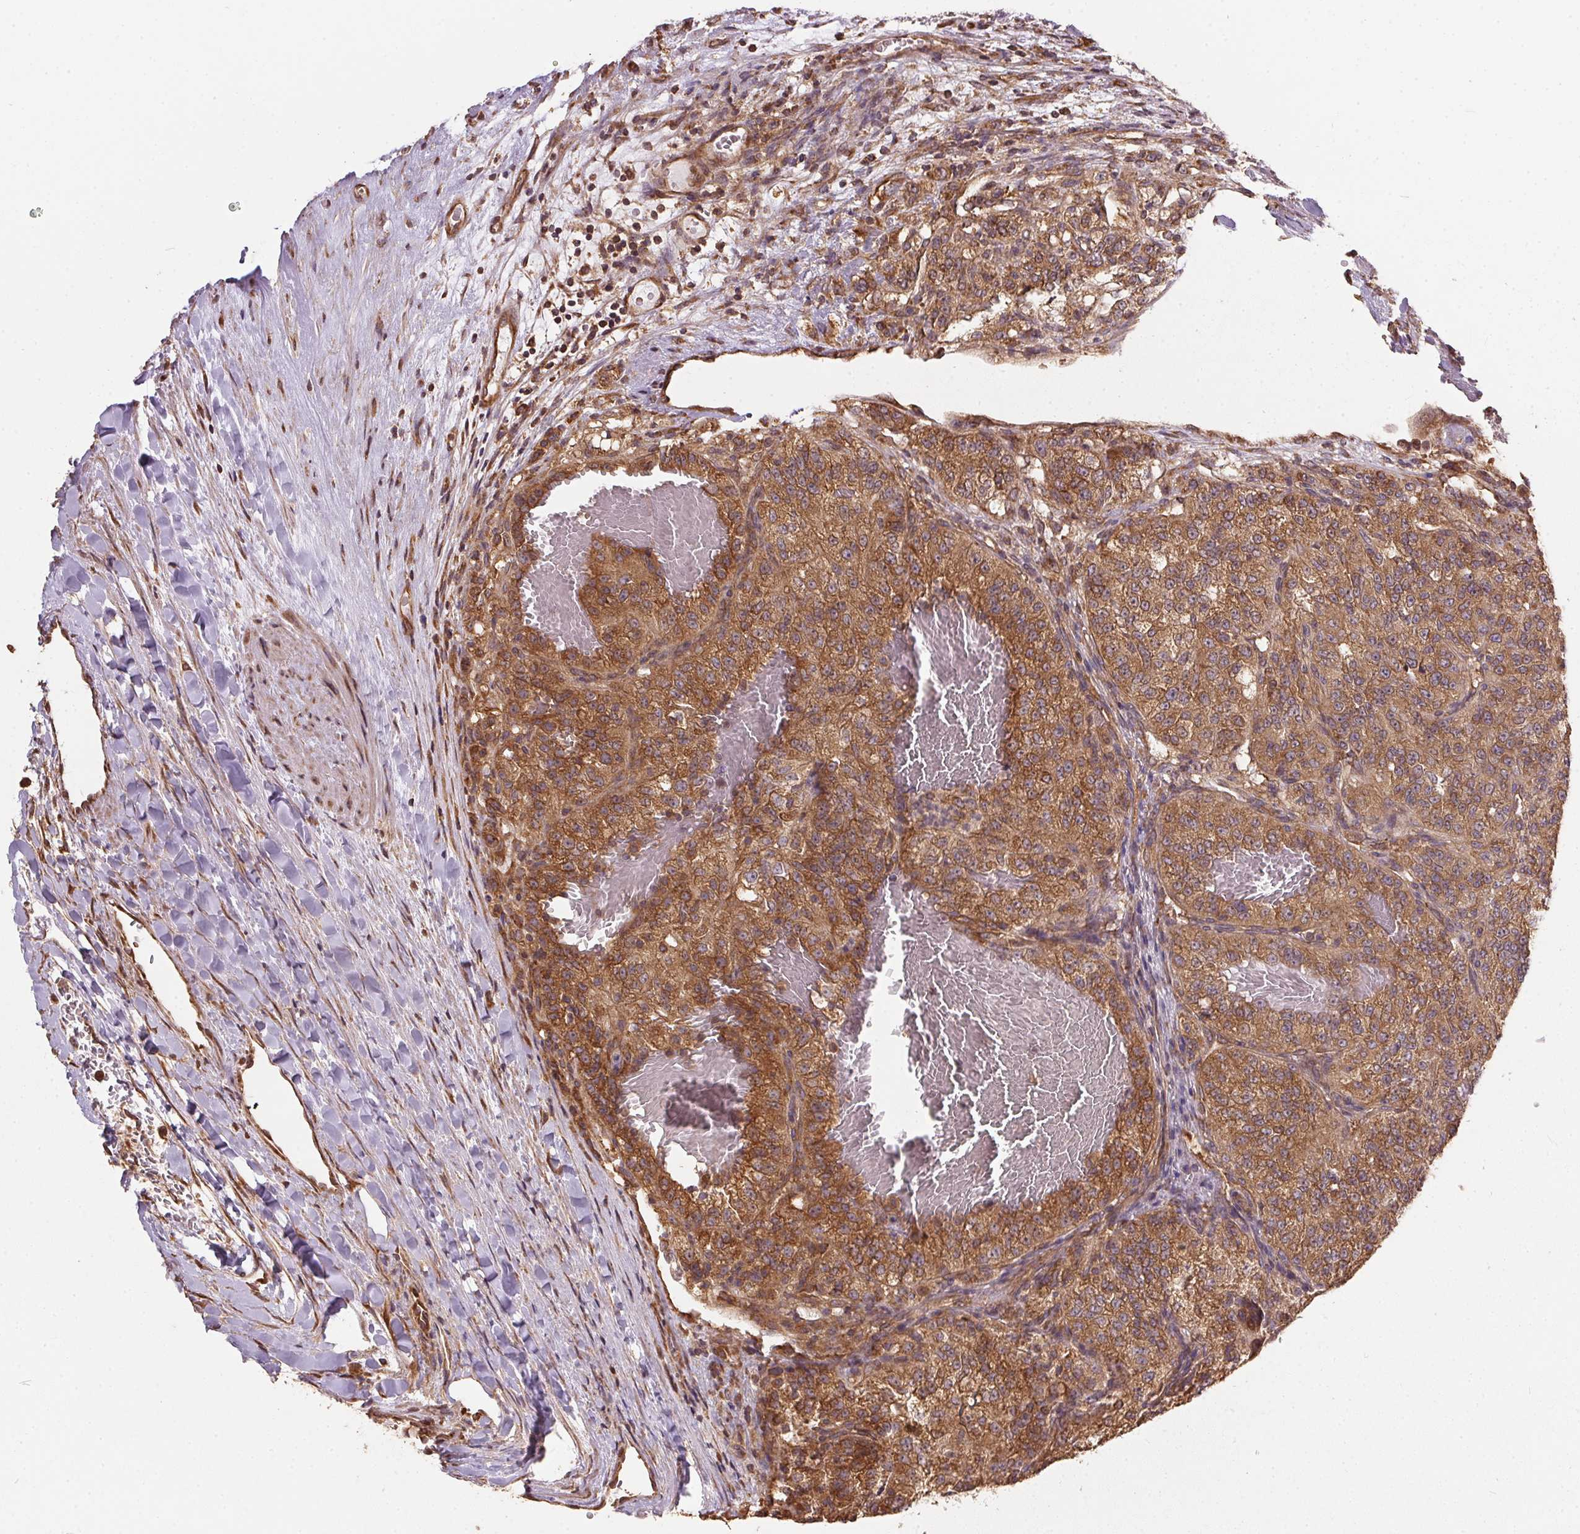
{"staining": {"intensity": "strong", "quantity": ">75%", "location": "cytoplasmic/membranous"}, "tissue": "renal cancer", "cell_type": "Tumor cells", "image_type": "cancer", "snomed": [{"axis": "morphology", "description": "Adenocarcinoma, NOS"}, {"axis": "topography", "description": "Kidney"}], "caption": "Renal cancer (adenocarcinoma) stained for a protein displays strong cytoplasmic/membranous positivity in tumor cells. The protein of interest is shown in brown color, while the nuclei are stained blue.", "gene": "EIF2S1", "patient": {"sex": "female", "age": 63}}